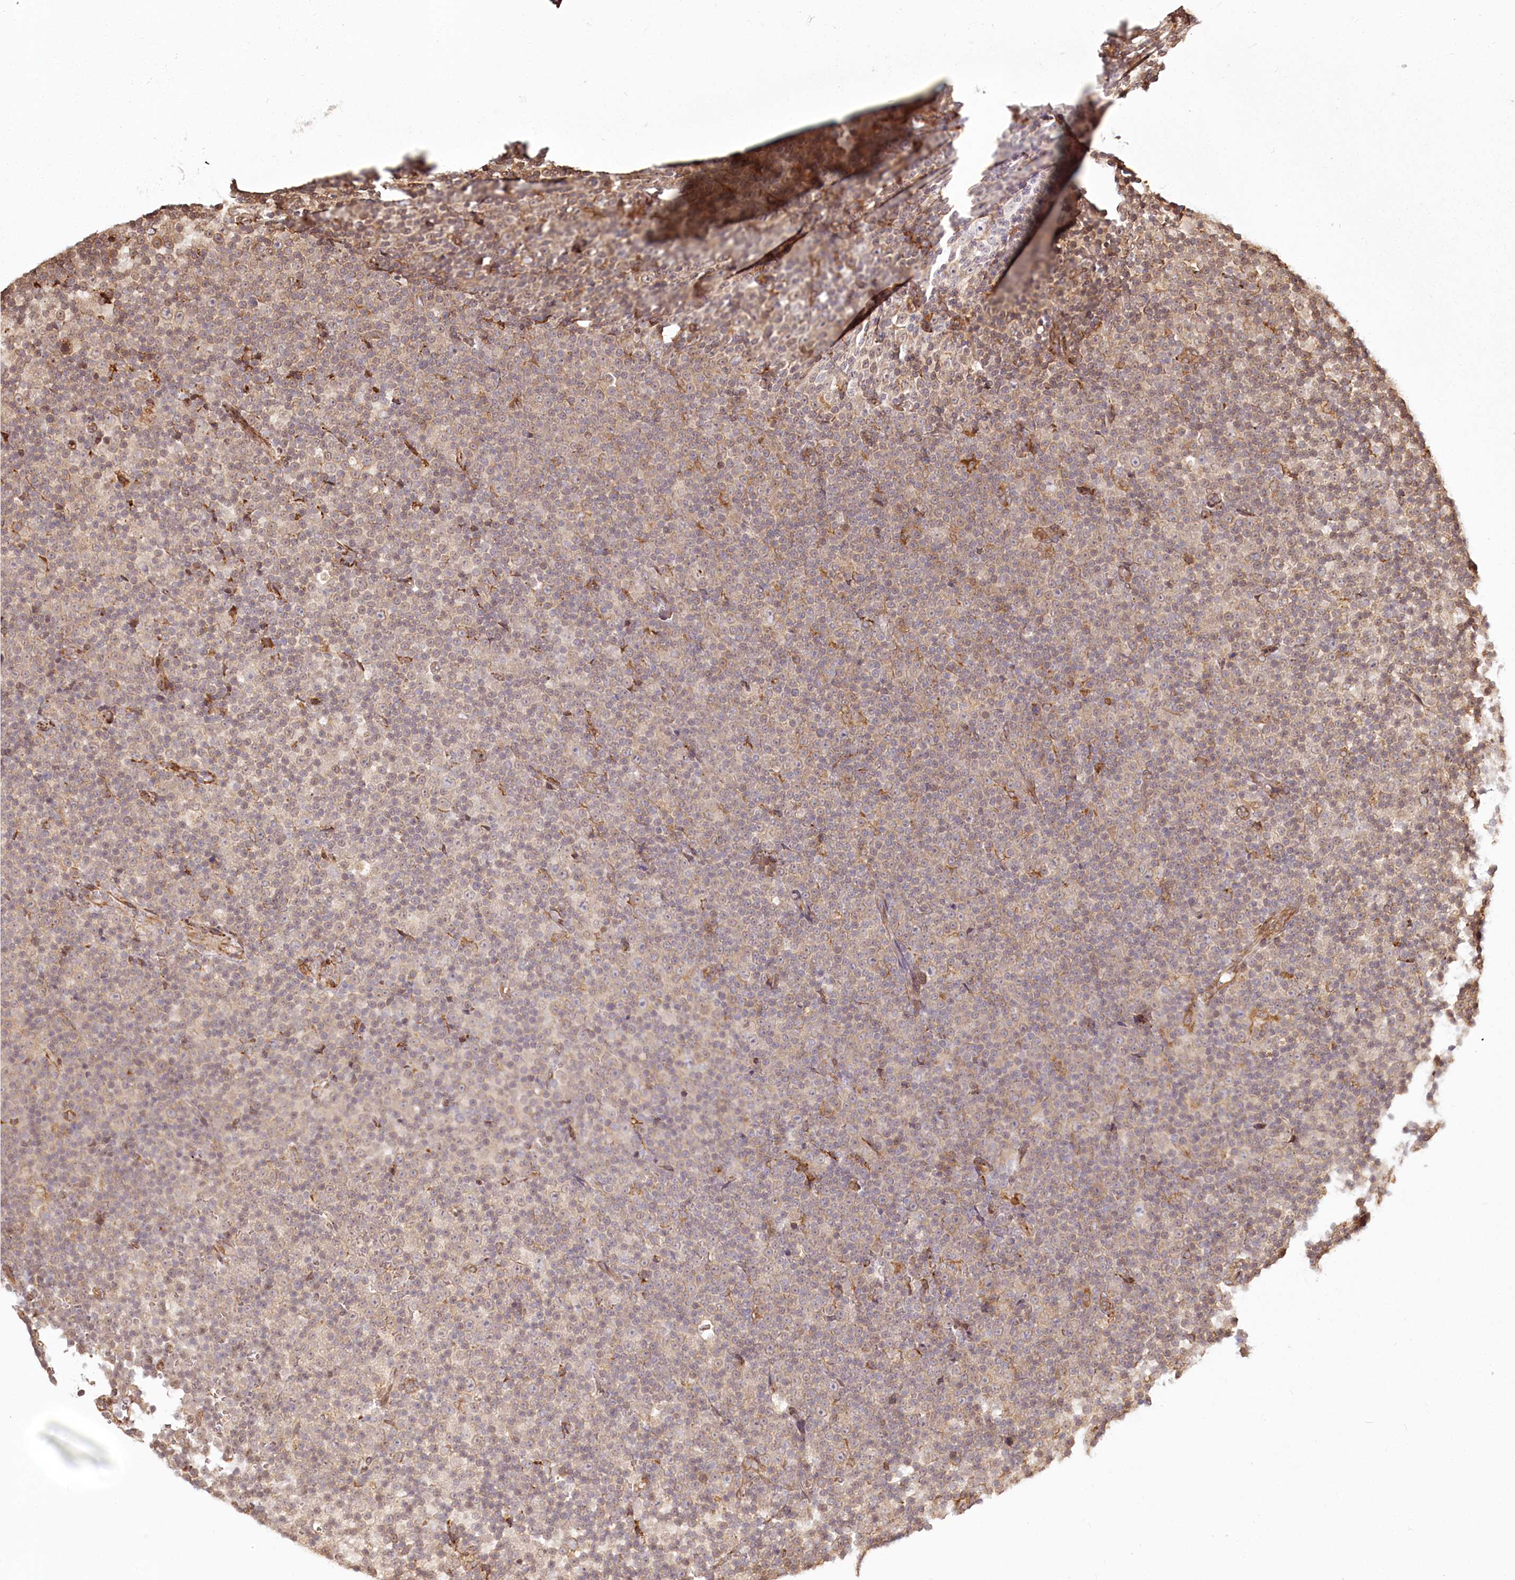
{"staining": {"intensity": "weak", "quantity": "25%-75%", "location": "cytoplasmic/membranous"}, "tissue": "lymphoma", "cell_type": "Tumor cells", "image_type": "cancer", "snomed": [{"axis": "morphology", "description": "Malignant lymphoma, non-Hodgkin's type, Low grade"}, {"axis": "topography", "description": "Lymph node"}], "caption": "Human lymphoma stained with a brown dye displays weak cytoplasmic/membranous positive expression in approximately 25%-75% of tumor cells.", "gene": "FAM13A", "patient": {"sex": "female", "age": 67}}